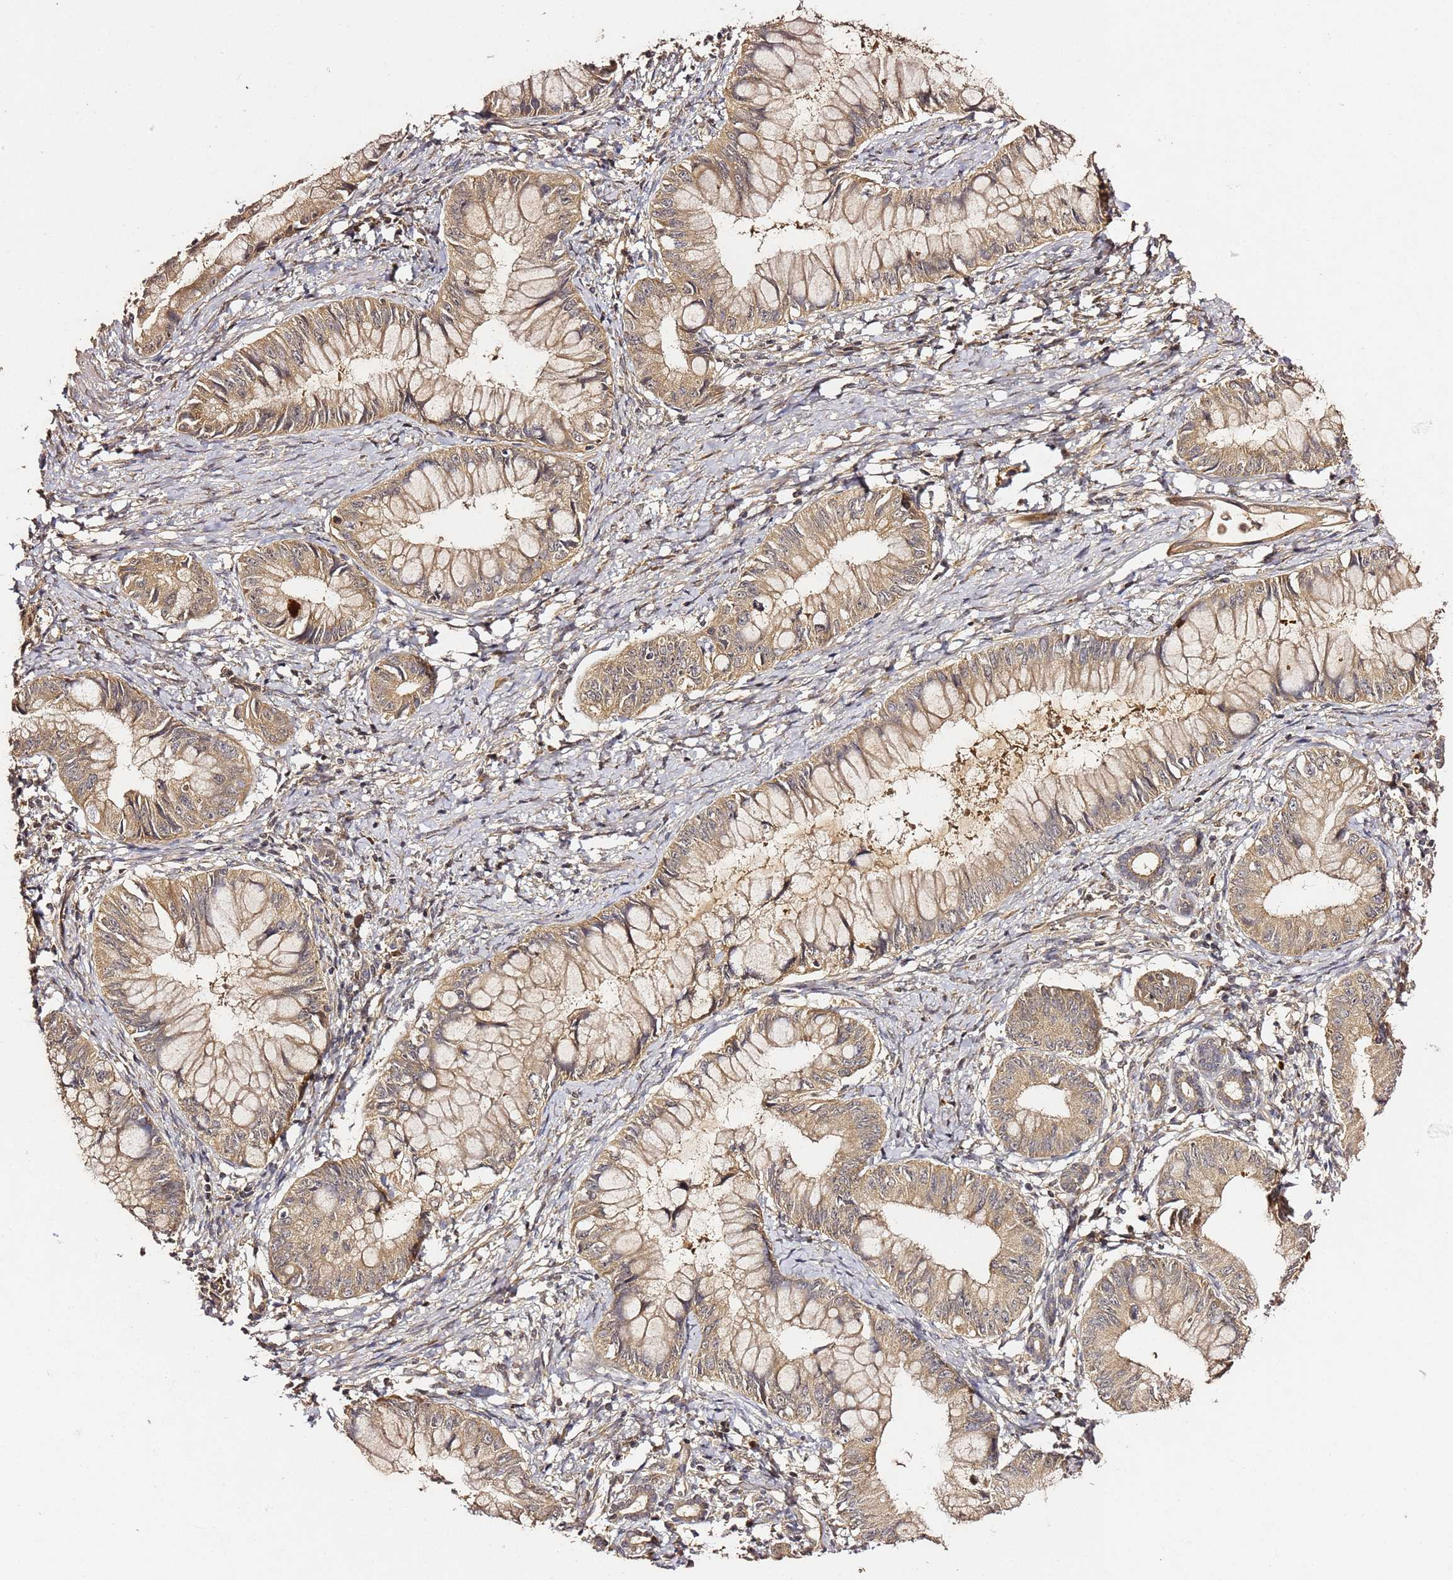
{"staining": {"intensity": "moderate", "quantity": ">75%", "location": "cytoplasmic/membranous"}, "tissue": "pancreatic cancer", "cell_type": "Tumor cells", "image_type": "cancer", "snomed": [{"axis": "morphology", "description": "Adenocarcinoma, NOS"}, {"axis": "topography", "description": "Pancreas"}], "caption": "Adenocarcinoma (pancreatic) stained with immunohistochemistry (IHC) reveals moderate cytoplasmic/membranous staining in approximately >75% of tumor cells.", "gene": "C6orf136", "patient": {"sex": "male", "age": 48}}